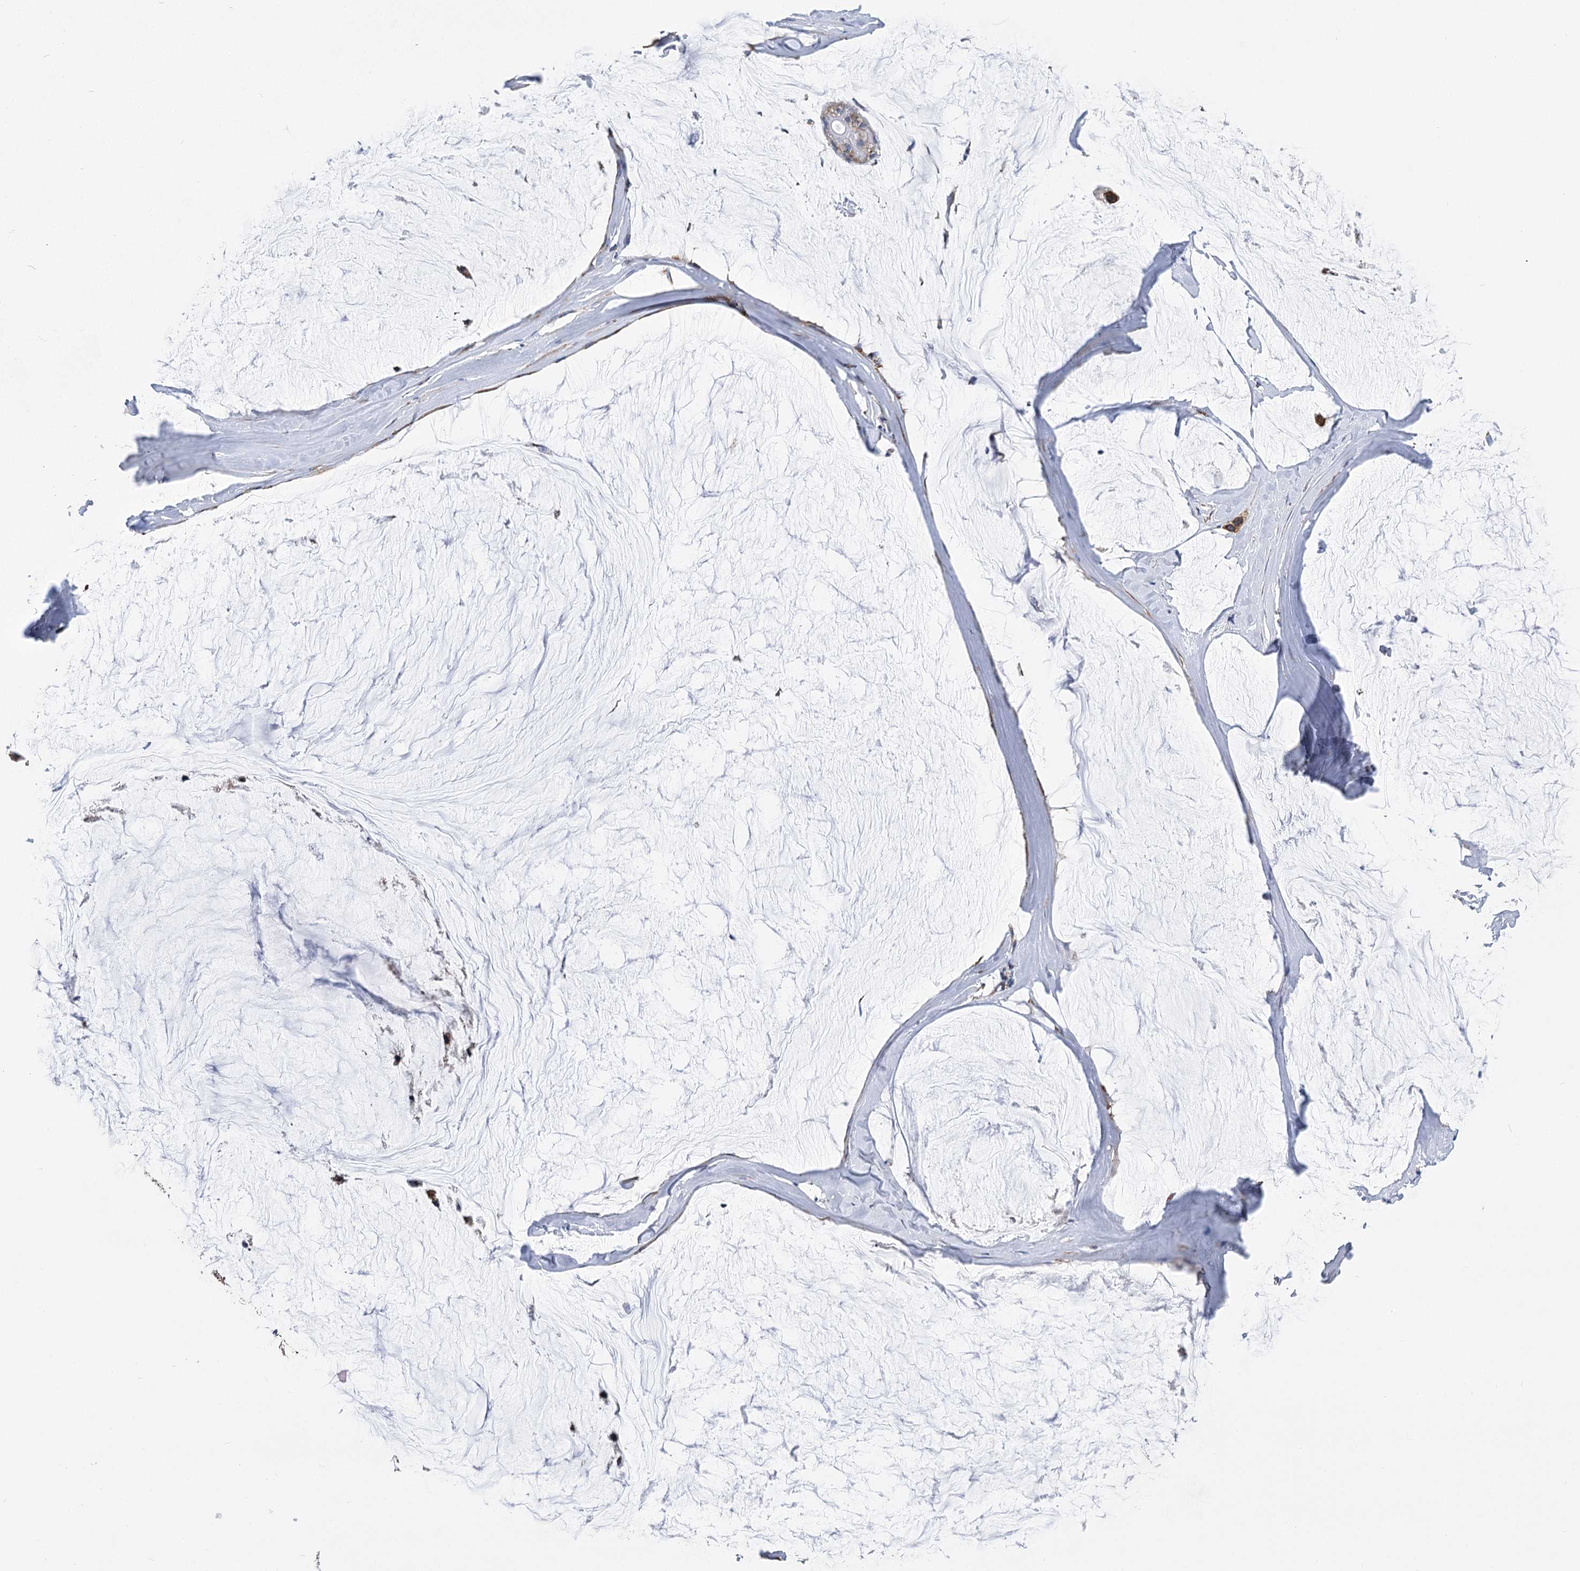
{"staining": {"intensity": "strong", "quantity": ">75%", "location": "cytoplasmic/membranous"}, "tissue": "ovarian cancer", "cell_type": "Tumor cells", "image_type": "cancer", "snomed": [{"axis": "morphology", "description": "Cystadenocarcinoma, mucinous, NOS"}, {"axis": "topography", "description": "Ovary"}], "caption": "This photomicrograph displays ovarian mucinous cystadenocarcinoma stained with IHC to label a protein in brown. The cytoplasmic/membranous of tumor cells show strong positivity for the protein. Nuclei are counter-stained blue.", "gene": "CCDC73", "patient": {"sex": "female", "age": 39}}